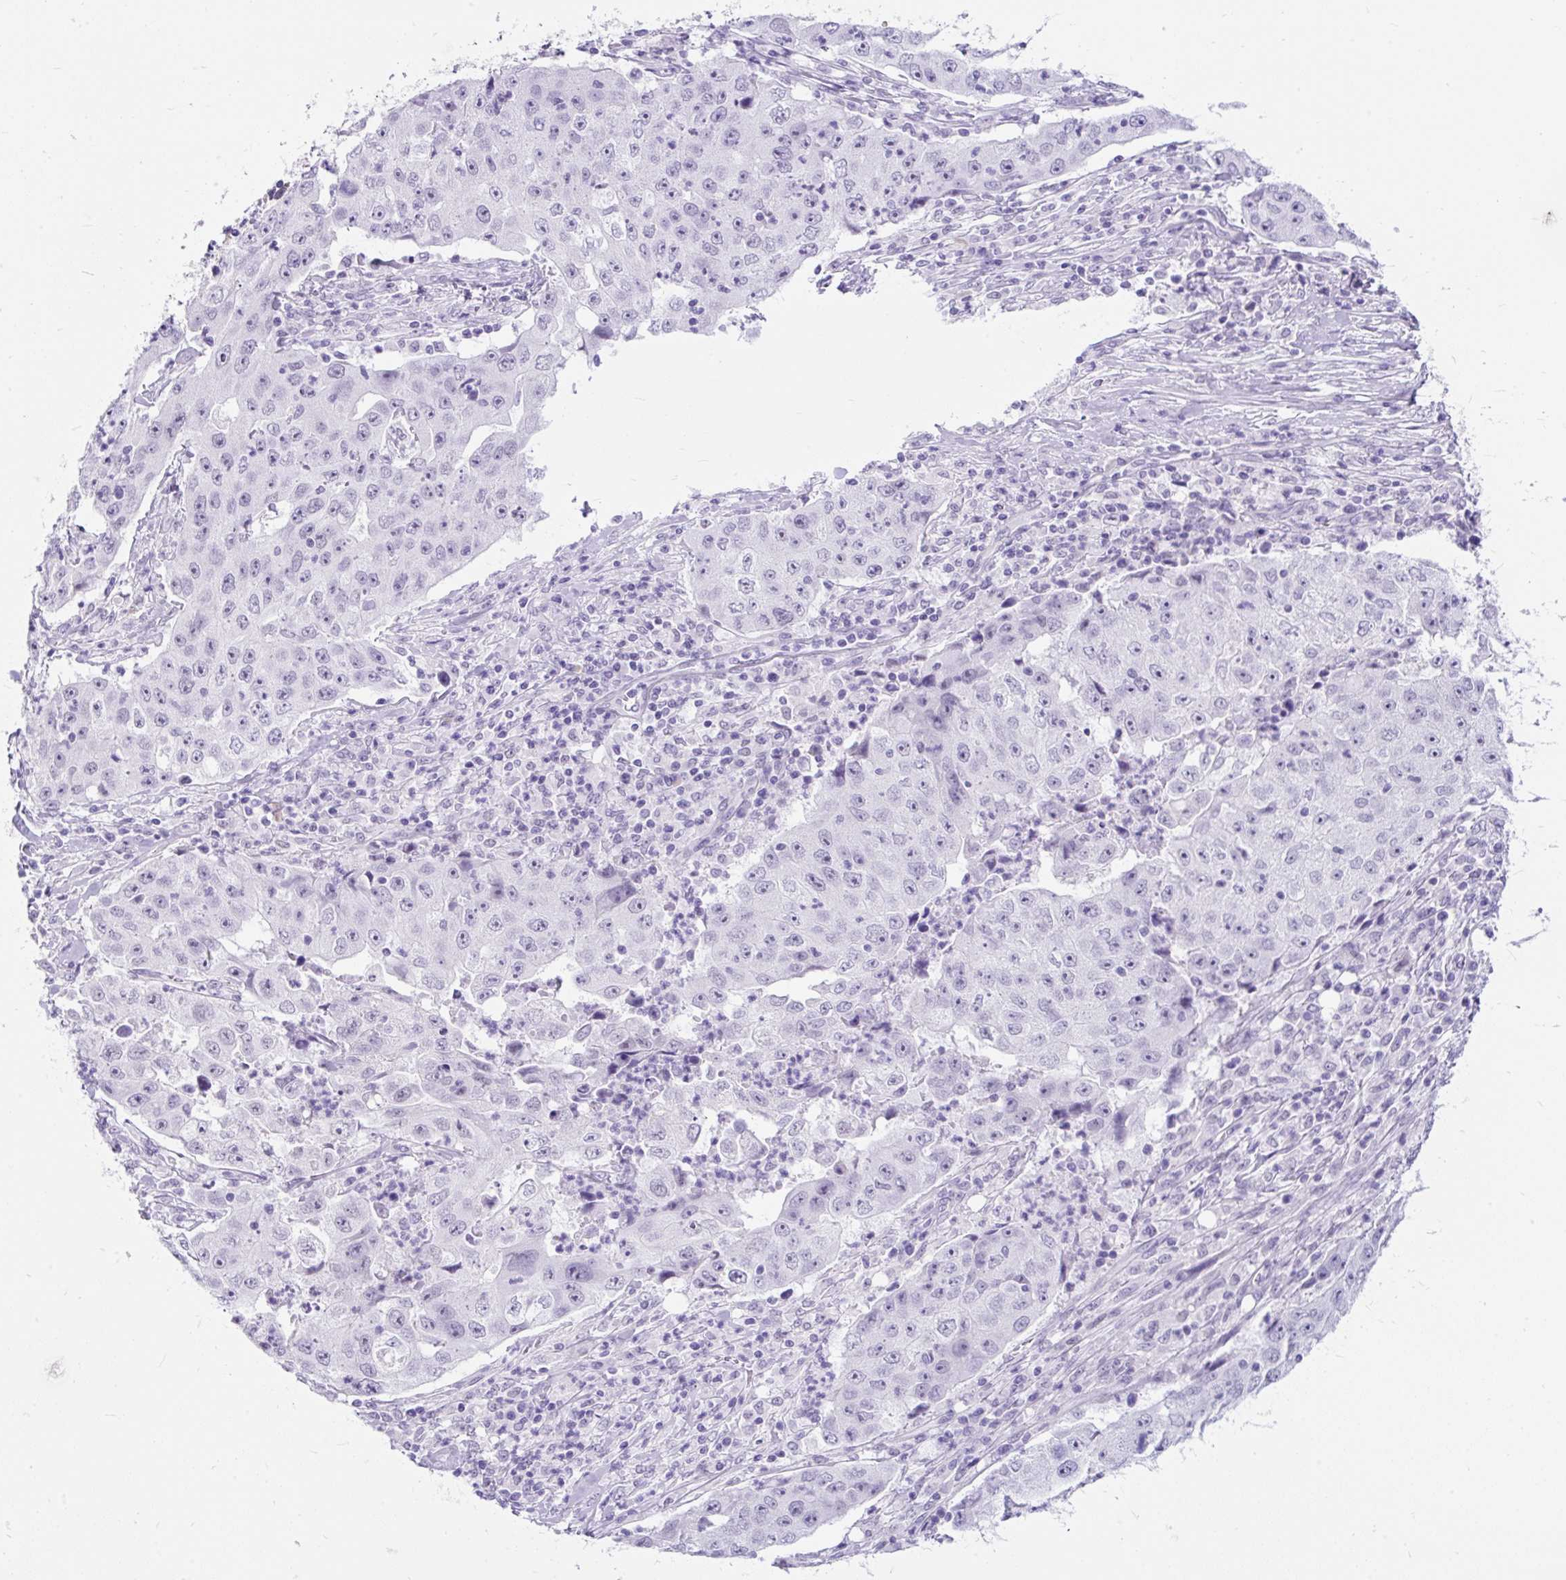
{"staining": {"intensity": "negative", "quantity": "none", "location": "none"}, "tissue": "lung cancer", "cell_type": "Tumor cells", "image_type": "cancer", "snomed": [{"axis": "morphology", "description": "Squamous cell carcinoma, NOS"}, {"axis": "topography", "description": "Lung"}], "caption": "This is an immunohistochemistry histopathology image of human lung cancer (squamous cell carcinoma). There is no expression in tumor cells.", "gene": "SCGB1A1", "patient": {"sex": "male", "age": 64}}